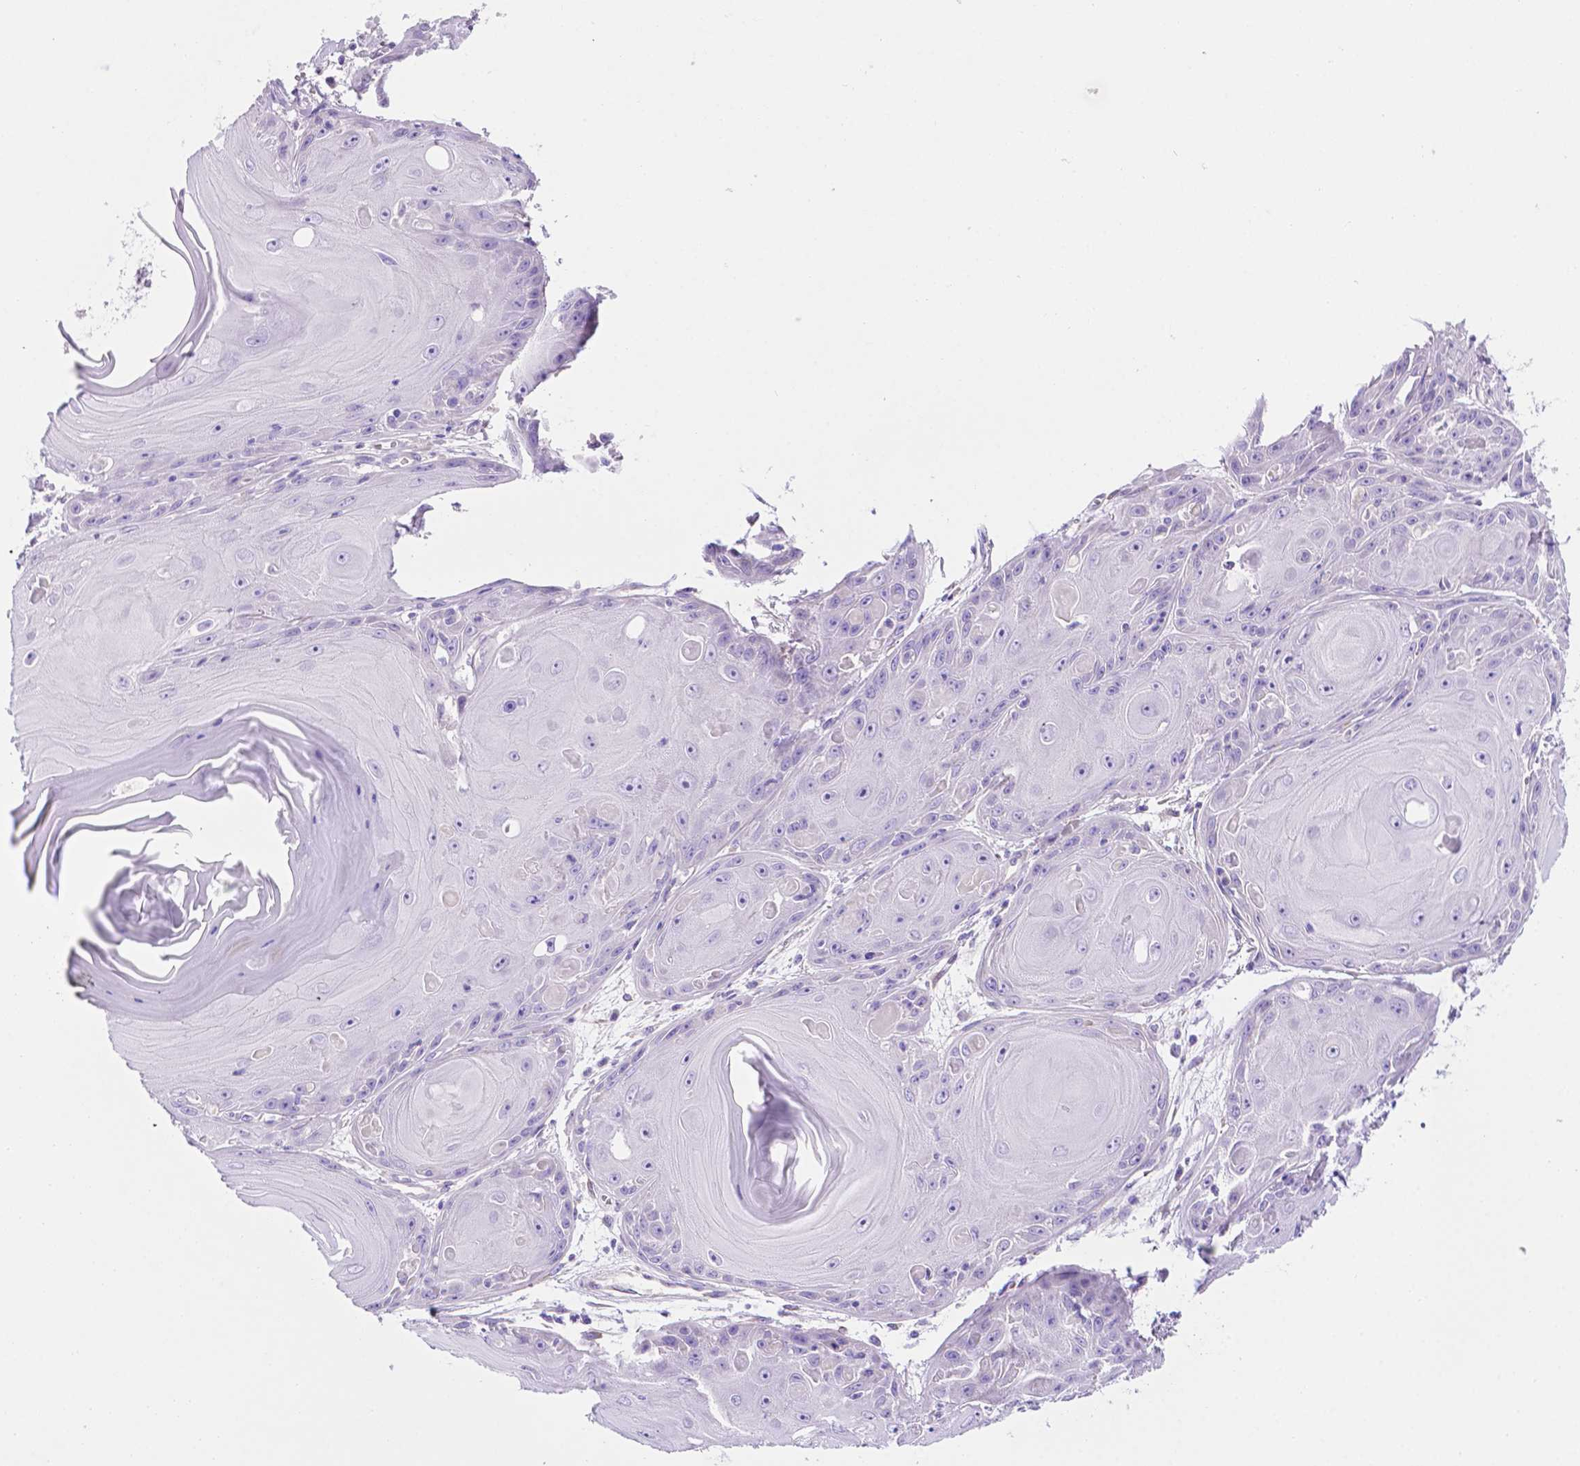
{"staining": {"intensity": "negative", "quantity": "none", "location": "none"}, "tissue": "skin cancer", "cell_type": "Tumor cells", "image_type": "cancer", "snomed": [{"axis": "morphology", "description": "Squamous cell carcinoma, NOS"}, {"axis": "topography", "description": "Skin"}, {"axis": "topography", "description": "Vulva"}], "caption": "Immunohistochemical staining of squamous cell carcinoma (skin) shows no significant expression in tumor cells.", "gene": "CEACAM7", "patient": {"sex": "female", "age": 85}}